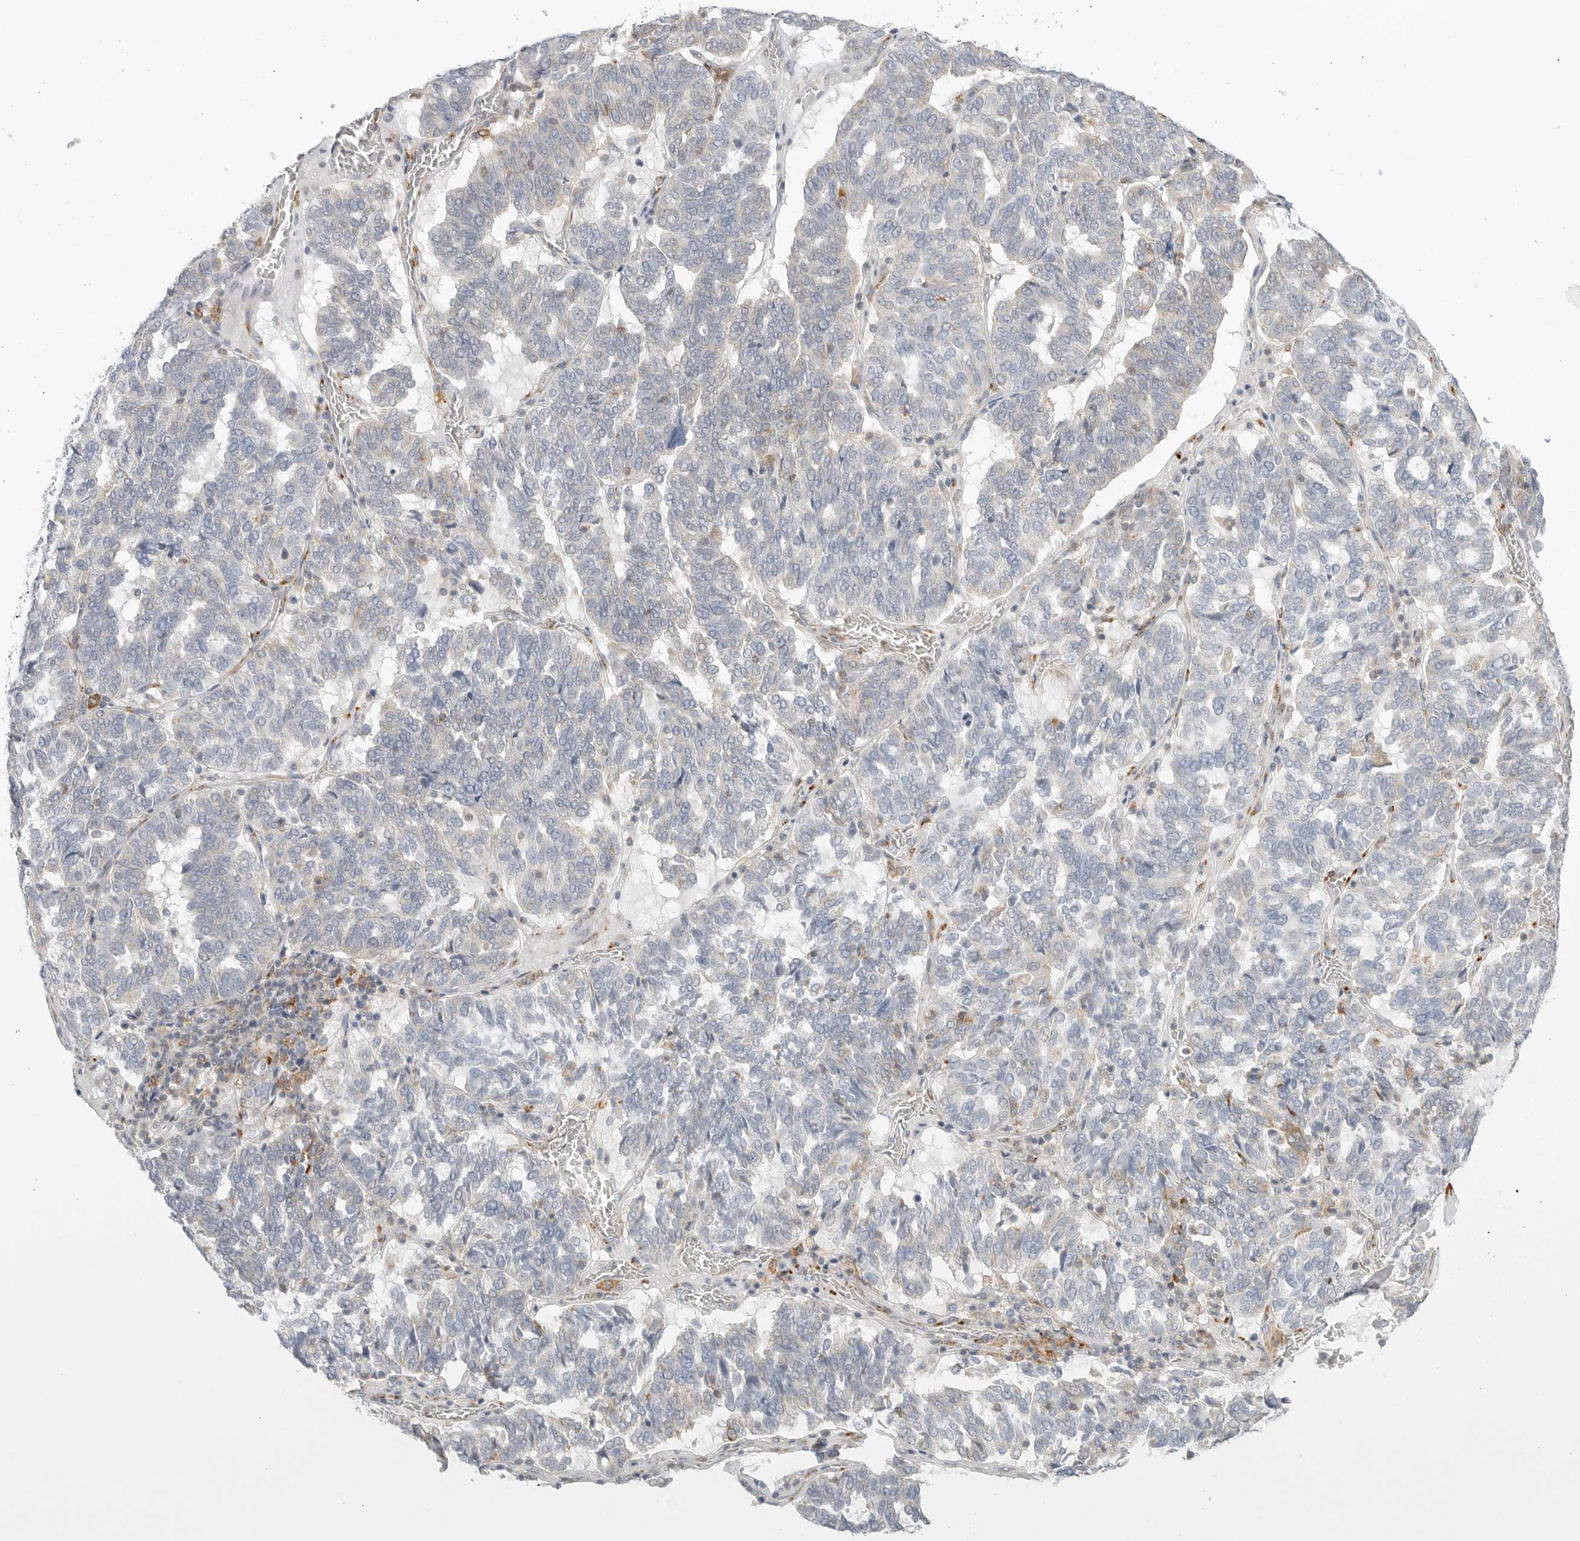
{"staining": {"intensity": "negative", "quantity": "none", "location": "none"}, "tissue": "ovarian cancer", "cell_type": "Tumor cells", "image_type": "cancer", "snomed": [{"axis": "morphology", "description": "Cystadenocarcinoma, serous, NOS"}, {"axis": "topography", "description": "Ovary"}], "caption": "Tumor cells are negative for brown protein staining in ovarian serous cystadenocarcinoma.", "gene": "C1QTNF1", "patient": {"sex": "female", "age": 59}}